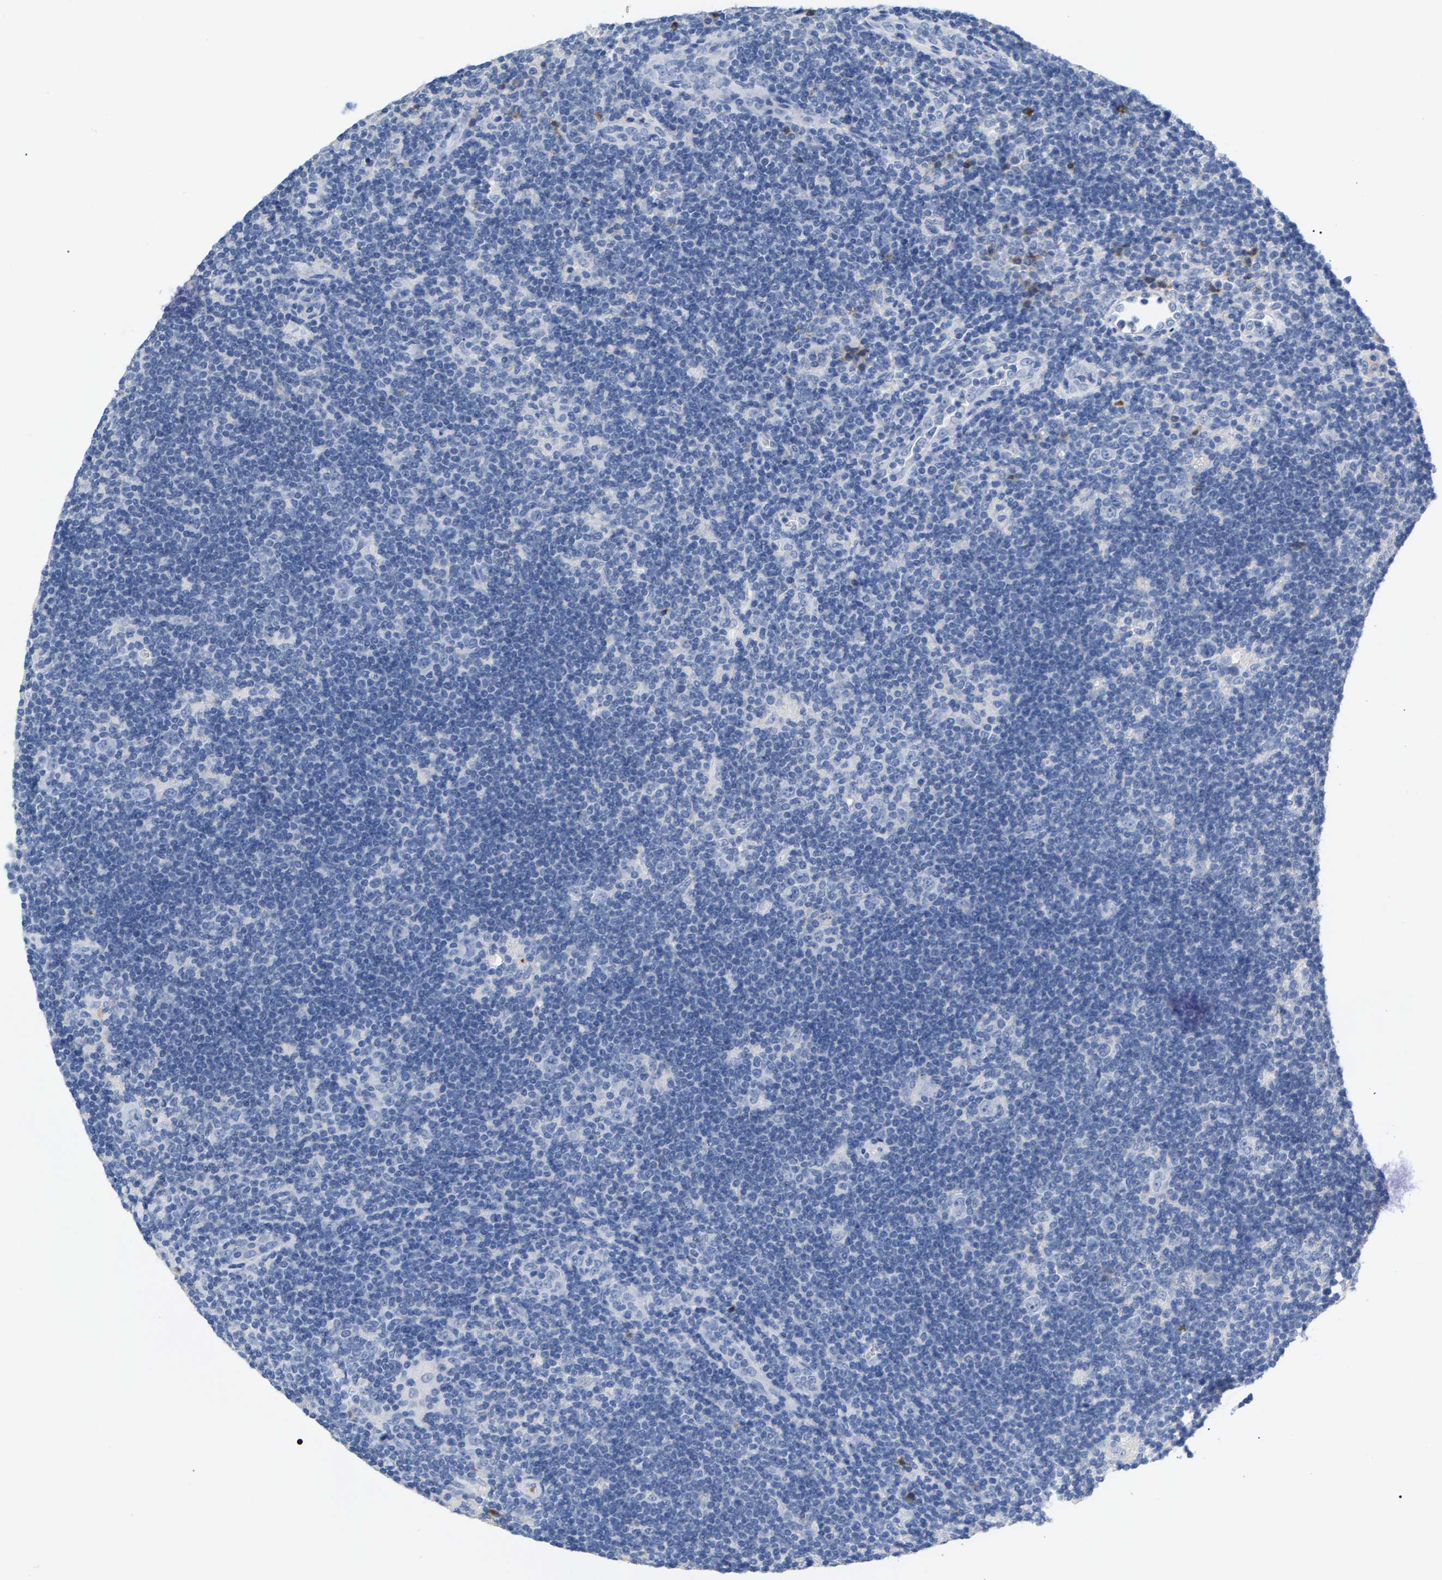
{"staining": {"intensity": "negative", "quantity": "none", "location": "none"}, "tissue": "lymphoma", "cell_type": "Tumor cells", "image_type": "cancer", "snomed": [{"axis": "morphology", "description": "Hodgkin's disease, NOS"}, {"axis": "topography", "description": "Lymph node"}], "caption": "Immunohistochemistry image of neoplastic tissue: human Hodgkin's disease stained with DAB reveals no significant protein staining in tumor cells.", "gene": "APOH", "patient": {"sex": "female", "age": 57}}